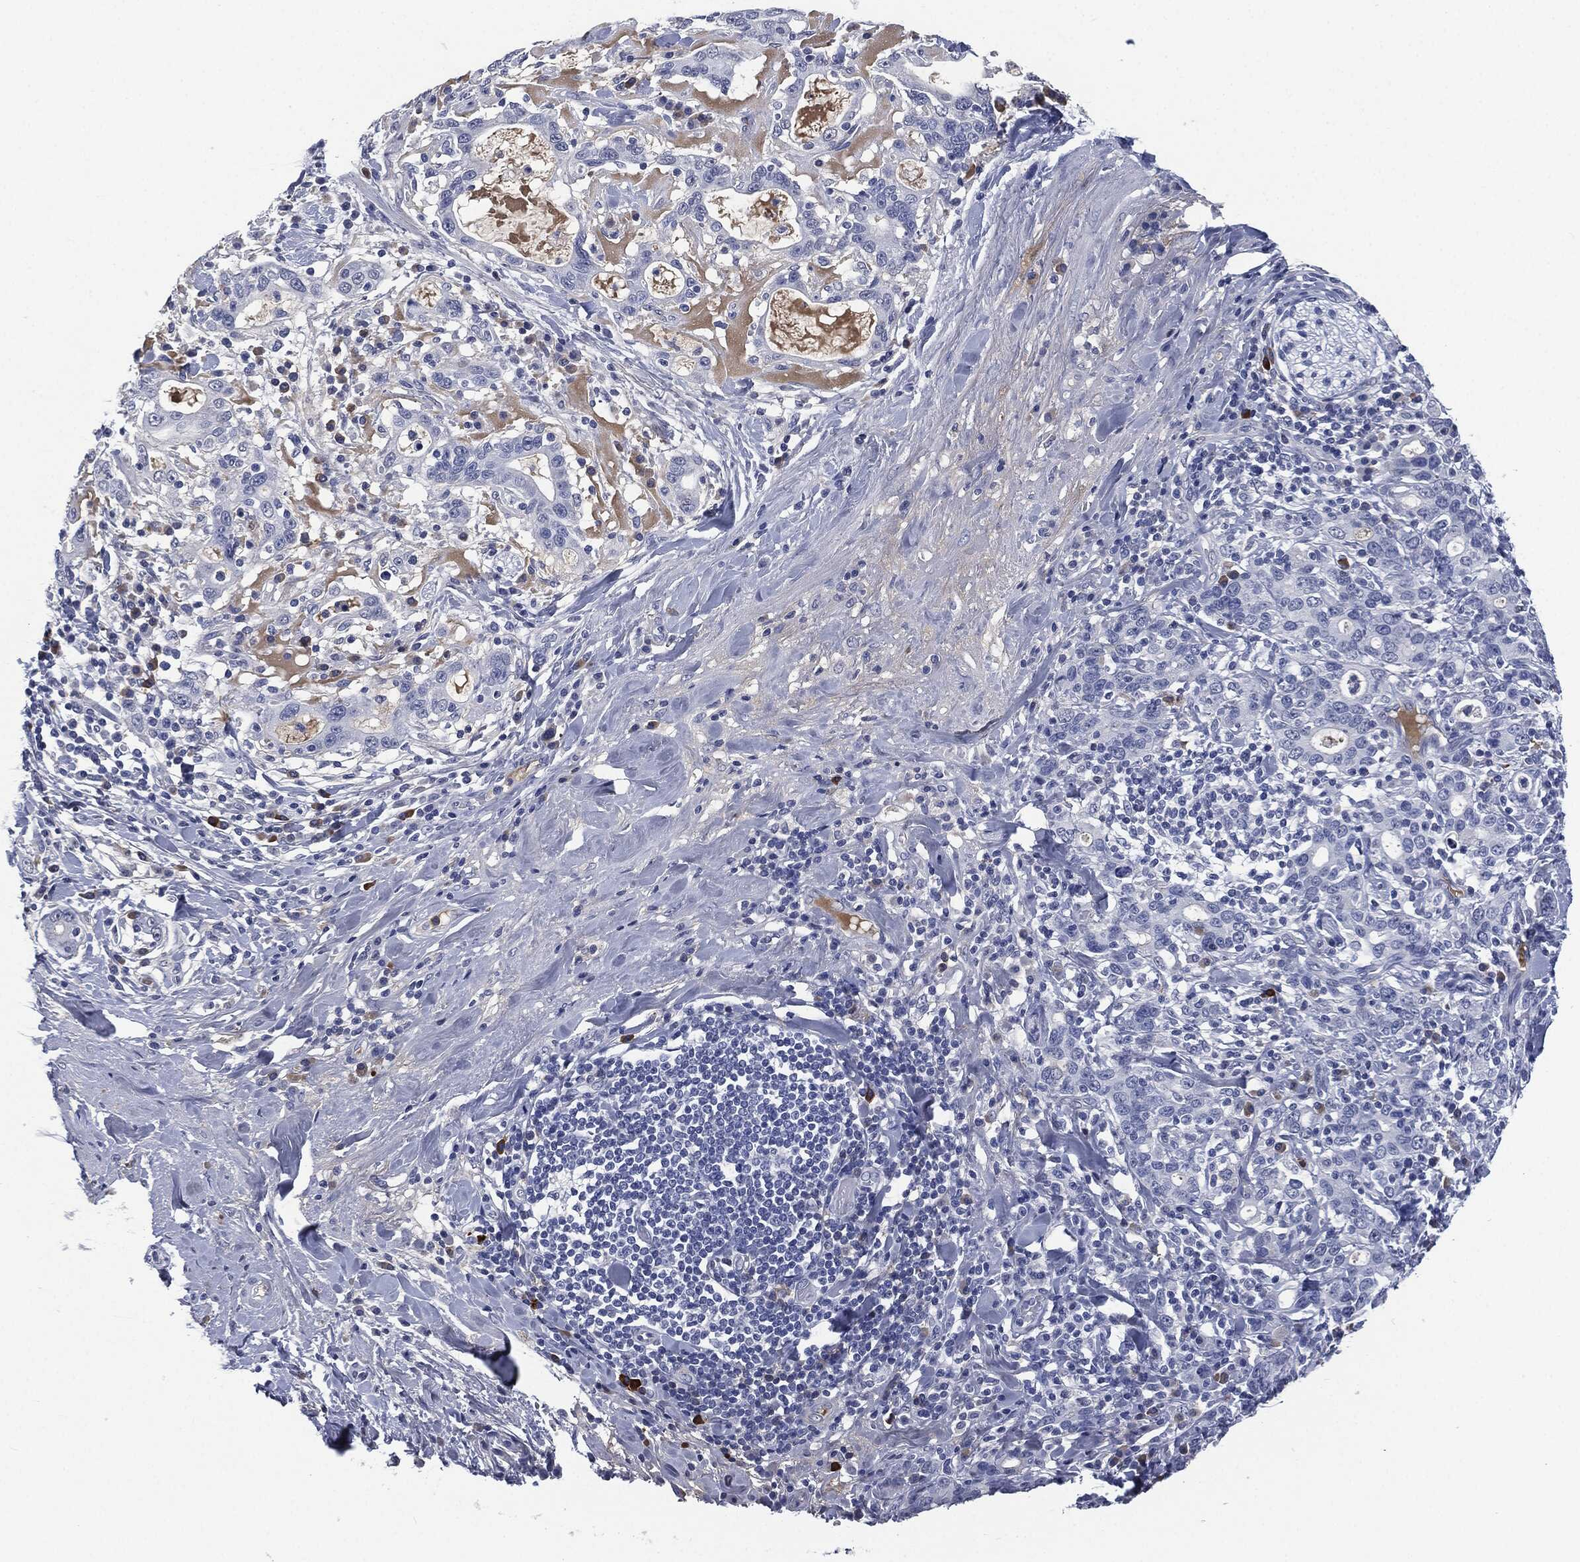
{"staining": {"intensity": "negative", "quantity": "none", "location": "none"}, "tissue": "stomach cancer", "cell_type": "Tumor cells", "image_type": "cancer", "snomed": [{"axis": "morphology", "description": "Adenocarcinoma, NOS"}, {"axis": "topography", "description": "Stomach"}], "caption": "The photomicrograph displays no significant expression in tumor cells of stomach cancer.", "gene": "SIGLEC7", "patient": {"sex": "male", "age": 79}}